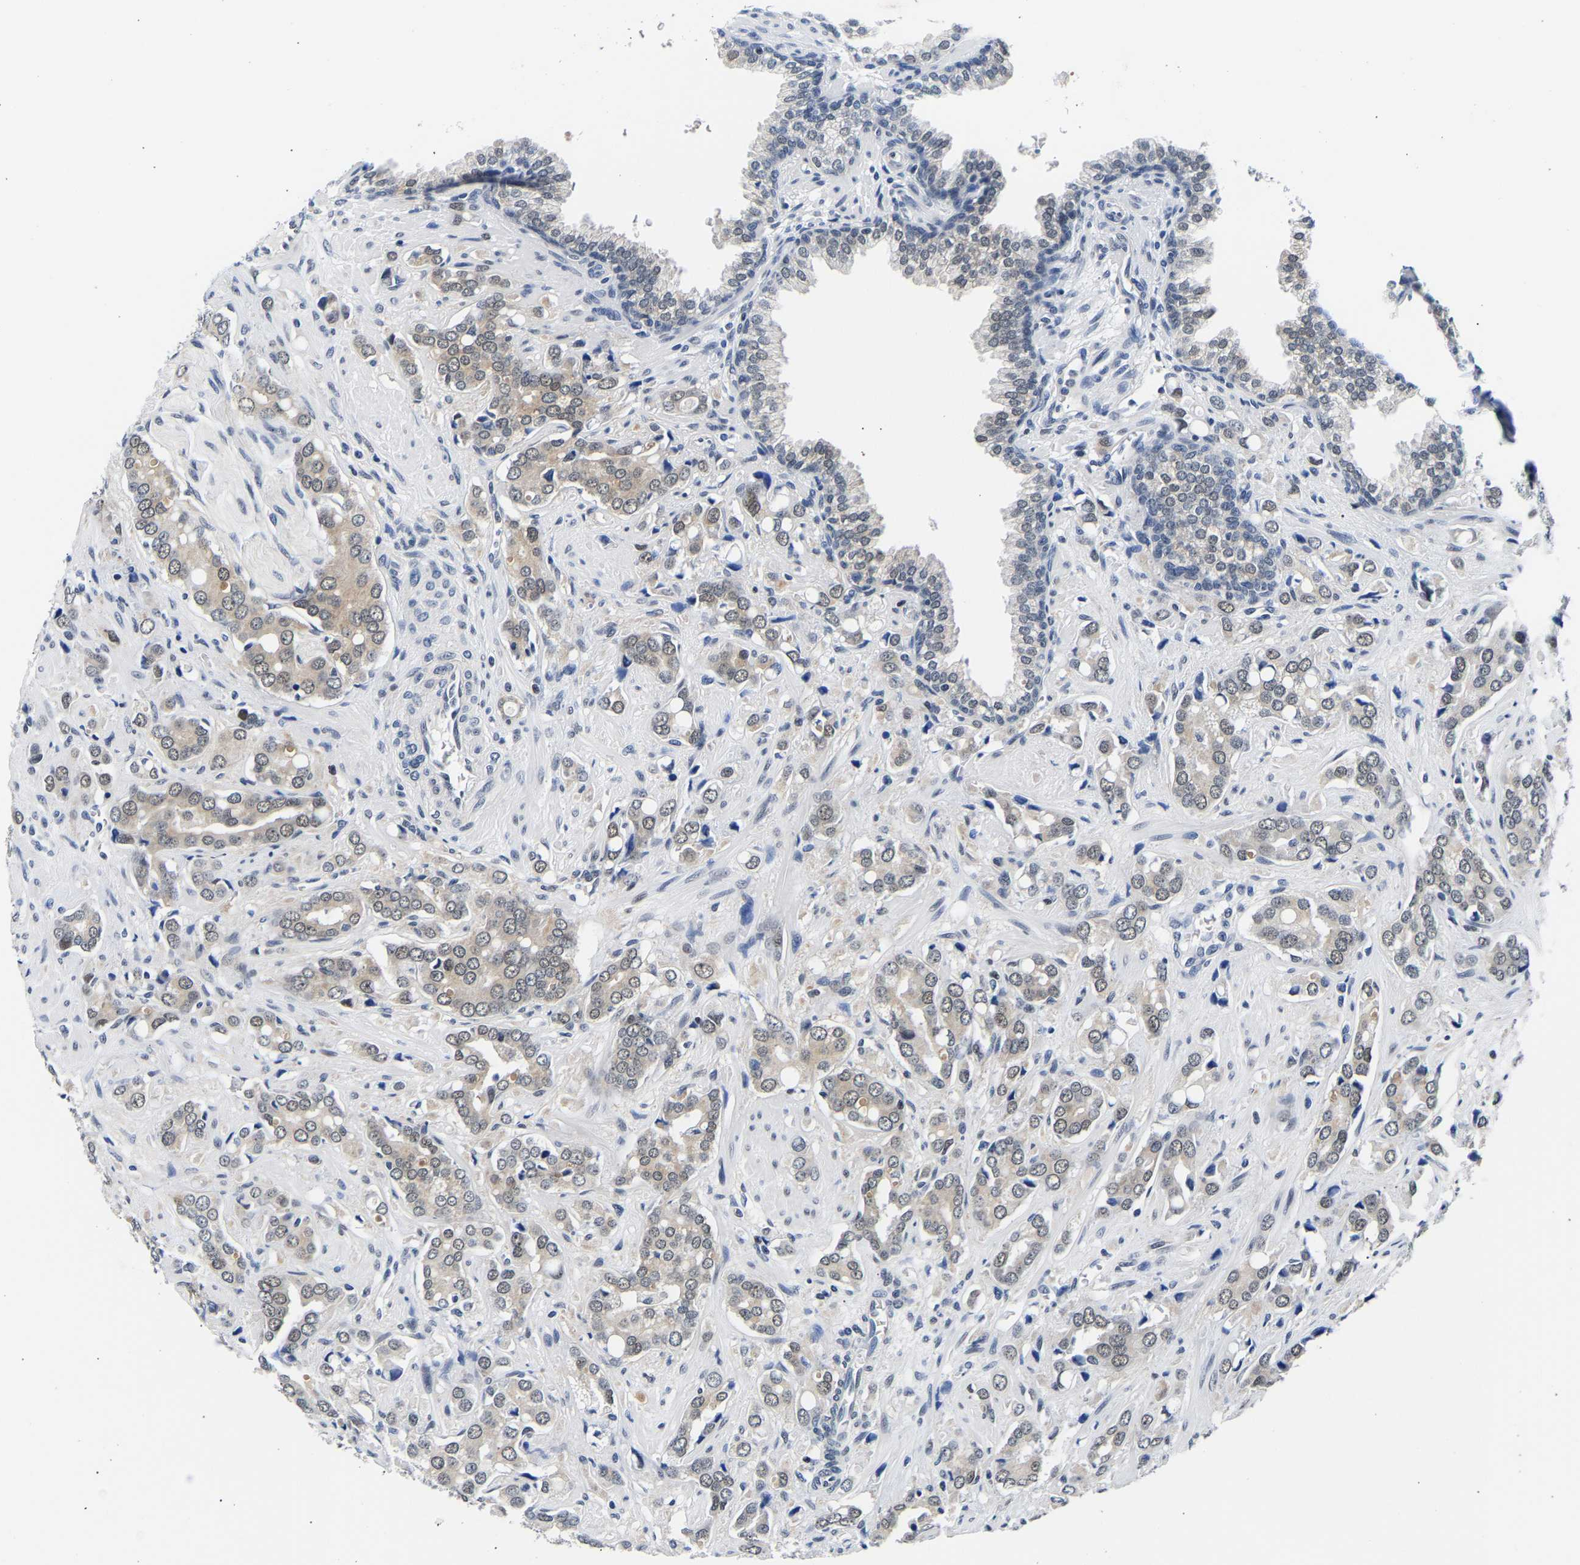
{"staining": {"intensity": "weak", "quantity": "<25%", "location": "cytoplasmic/membranous,nuclear"}, "tissue": "prostate cancer", "cell_type": "Tumor cells", "image_type": "cancer", "snomed": [{"axis": "morphology", "description": "Adenocarcinoma, High grade"}, {"axis": "topography", "description": "Prostate"}], "caption": "This is a image of IHC staining of prostate high-grade adenocarcinoma, which shows no staining in tumor cells.", "gene": "PTRHD1", "patient": {"sex": "male", "age": 52}}